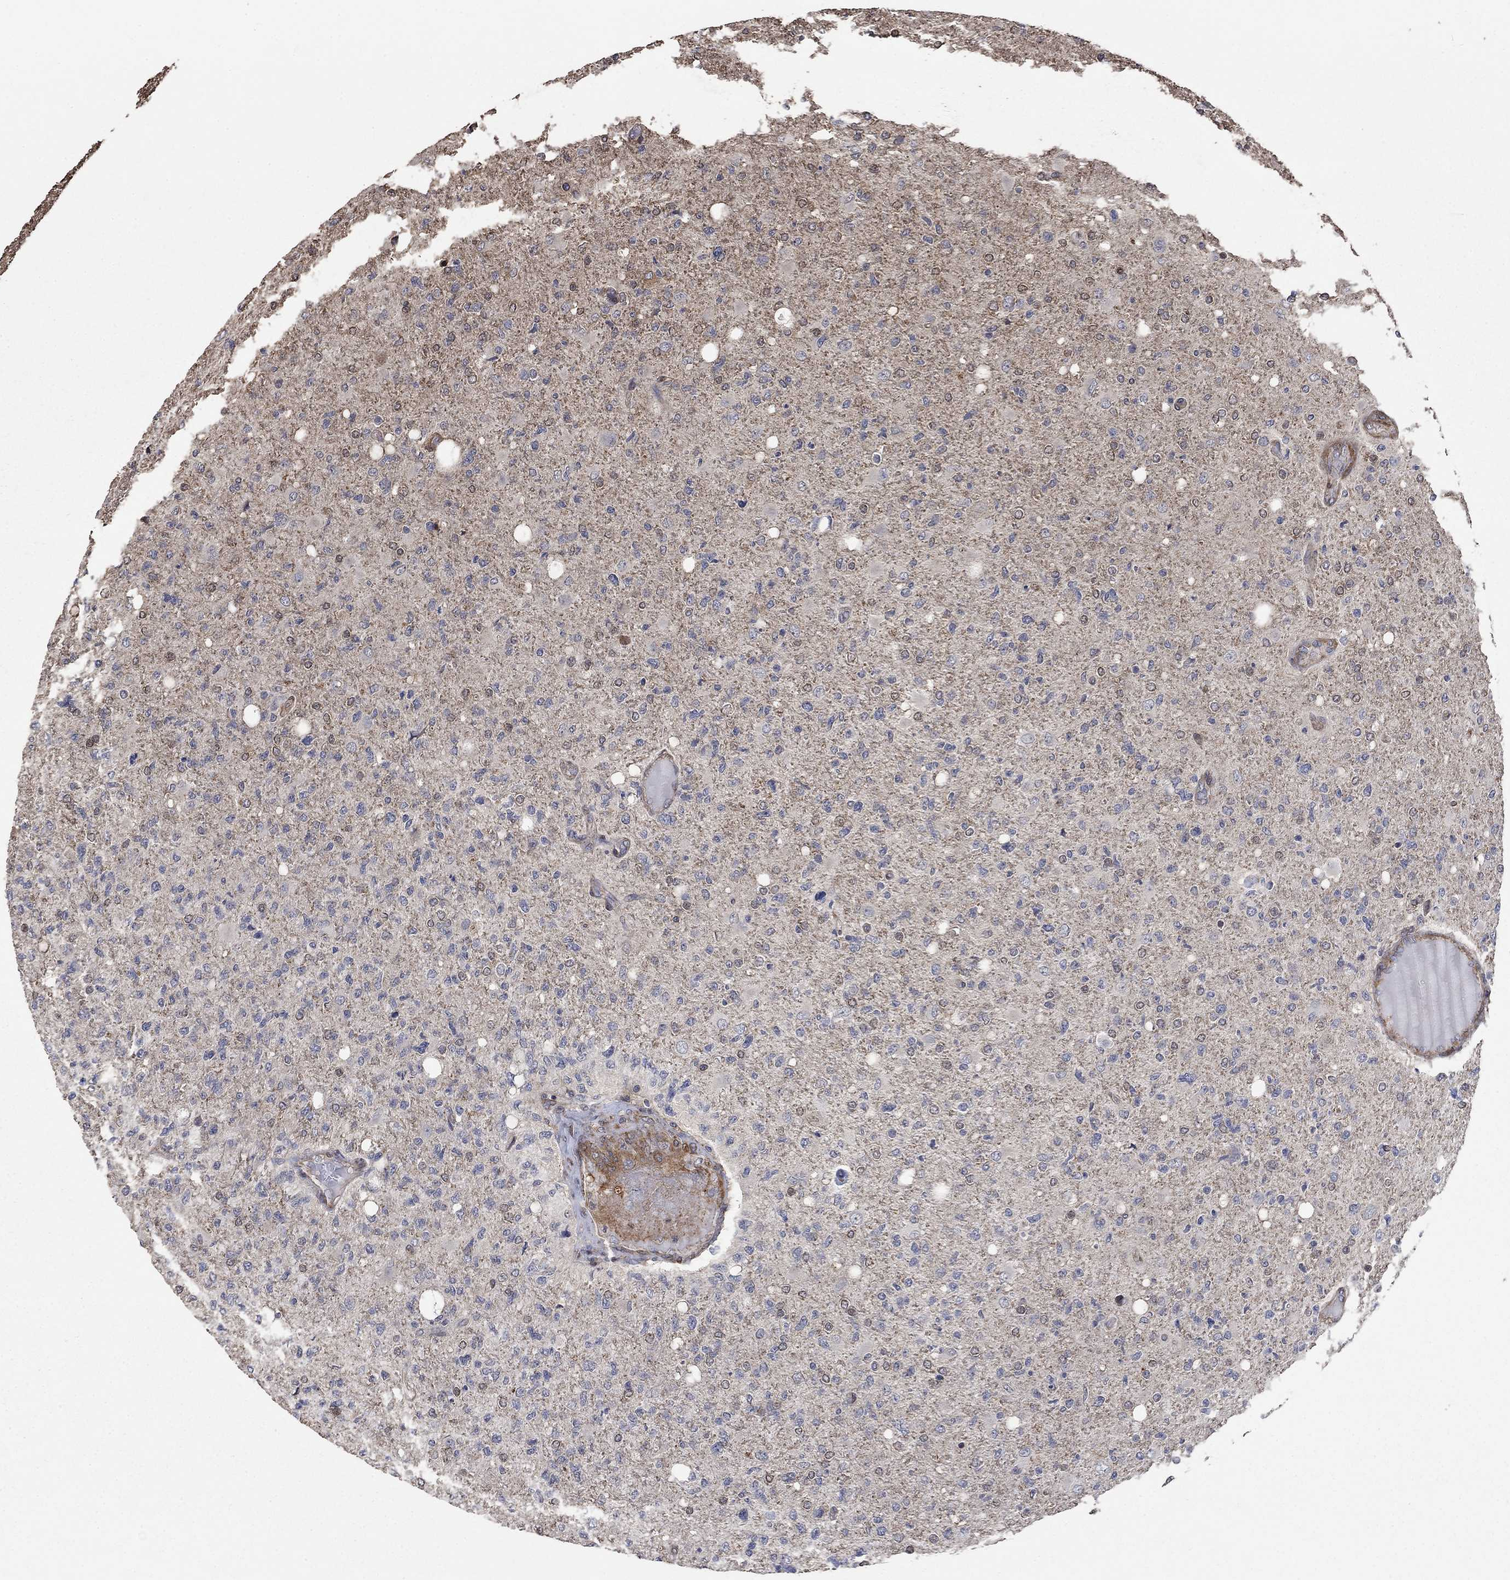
{"staining": {"intensity": "moderate", "quantity": "<25%", "location": "nuclear"}, "tissue": "glioma", "cell_type": "Tumor cells", "image_type": "cancer", "snomed": [{"axis": "morphology", "description": "Glioma, malignant, High grade"}, {"axis": "topography", "description": "Cerebral cortex"}], "caption": "Glioma stained with immunohistochemistry exhibits moderate nuclear positivity in about <25% of tumor cells.", "gene": "PDE3A", "patient": {"sex": "male", "age": 70}}